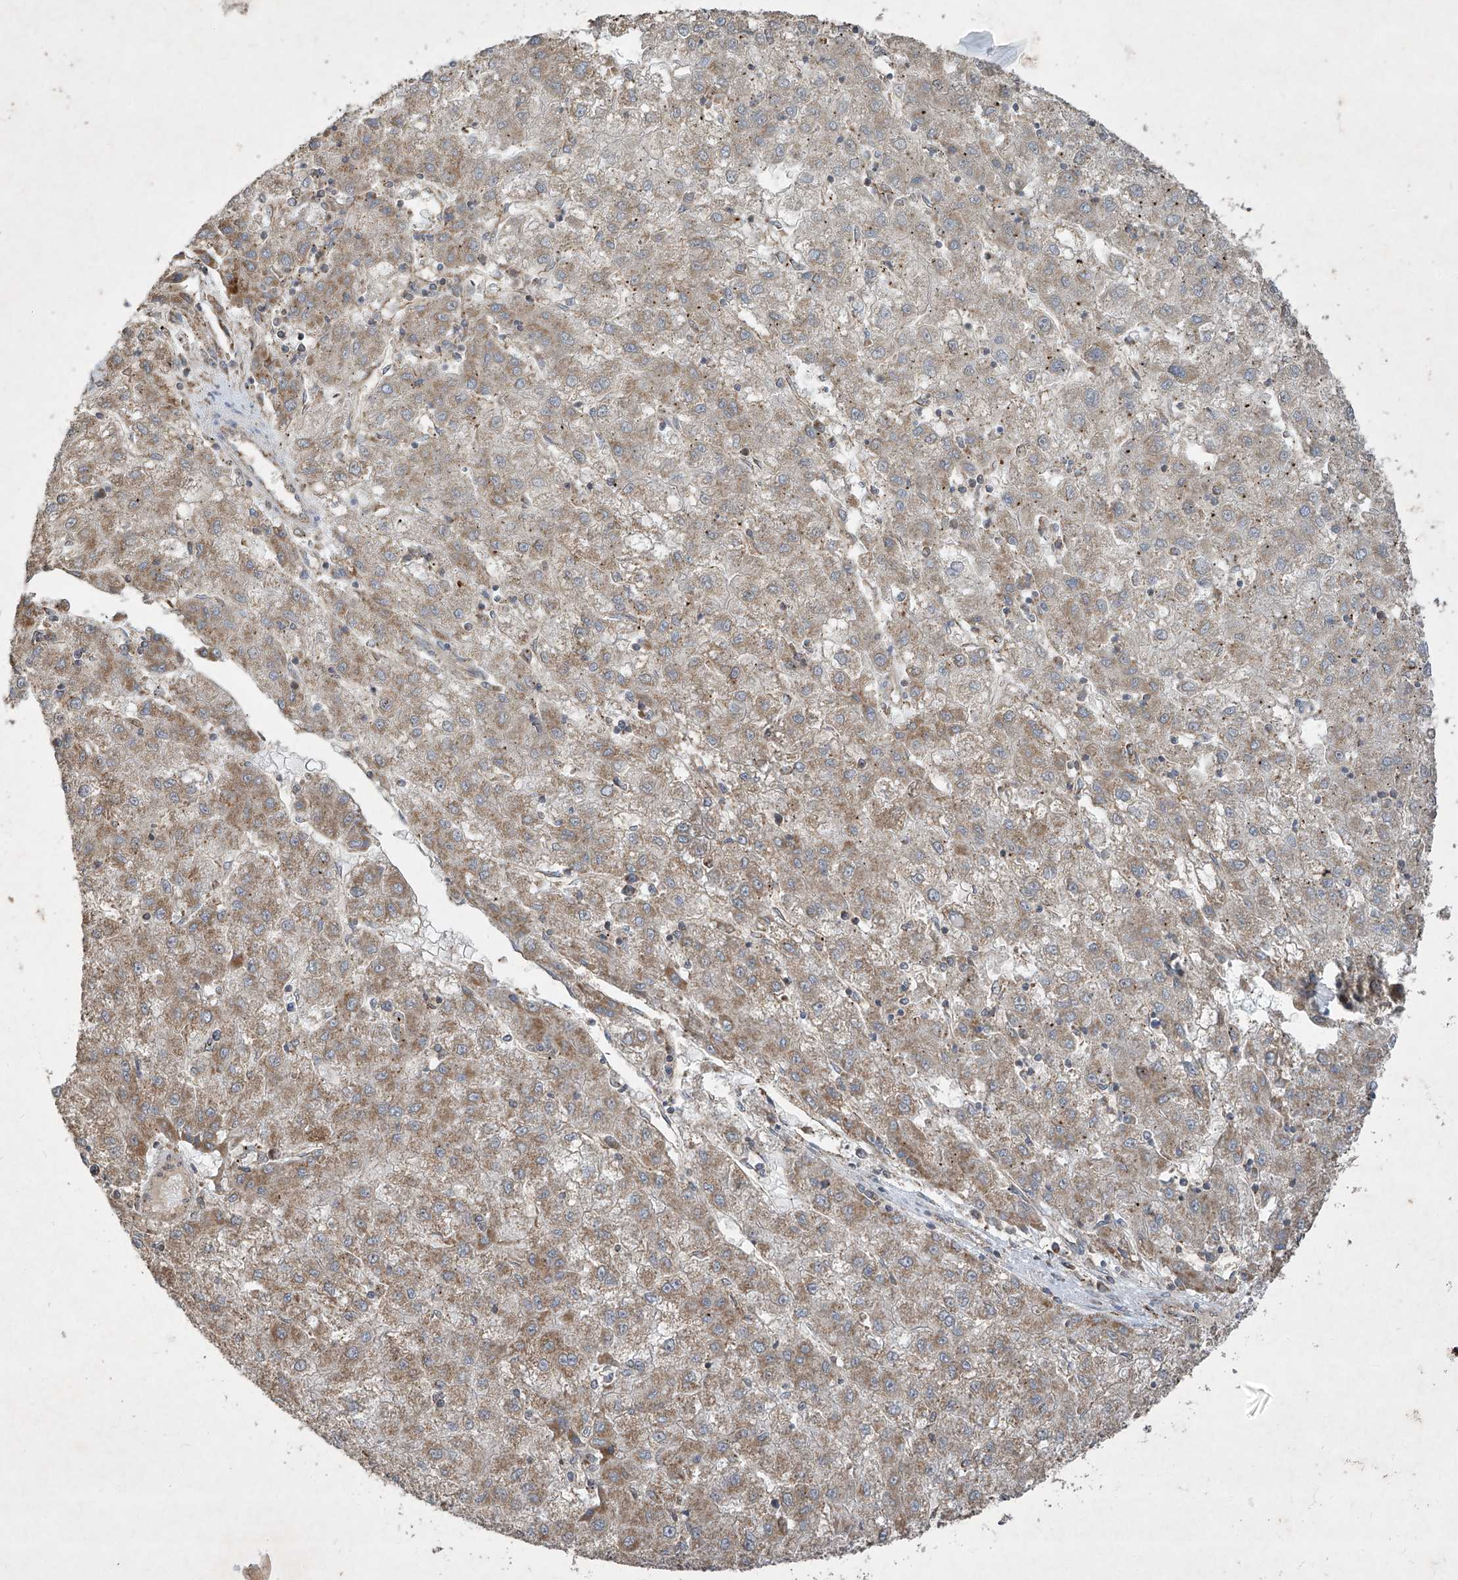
{"staining": {"intensity": "moderate", "quantity": ">75%", "location": "cytoplasmic/membranous"}, "tissue": "liver cancer", "cell_type": "Tumor cells", "image_type": "cancer", "snomed": [{"axis": "morphology", "description": "Carcinoma, Hepatocellular, NOS"}, {"axis": "topography", "description": "Liver"}], "caption": "This image displays IHC staining of human liver hepatocellular carcinoma, with medium moderate cytoplasmic/membranous staining in approximately >75% of tumor cells.", "gene": "UQCC1", "patient": {"sex": "male", "age": 72}}